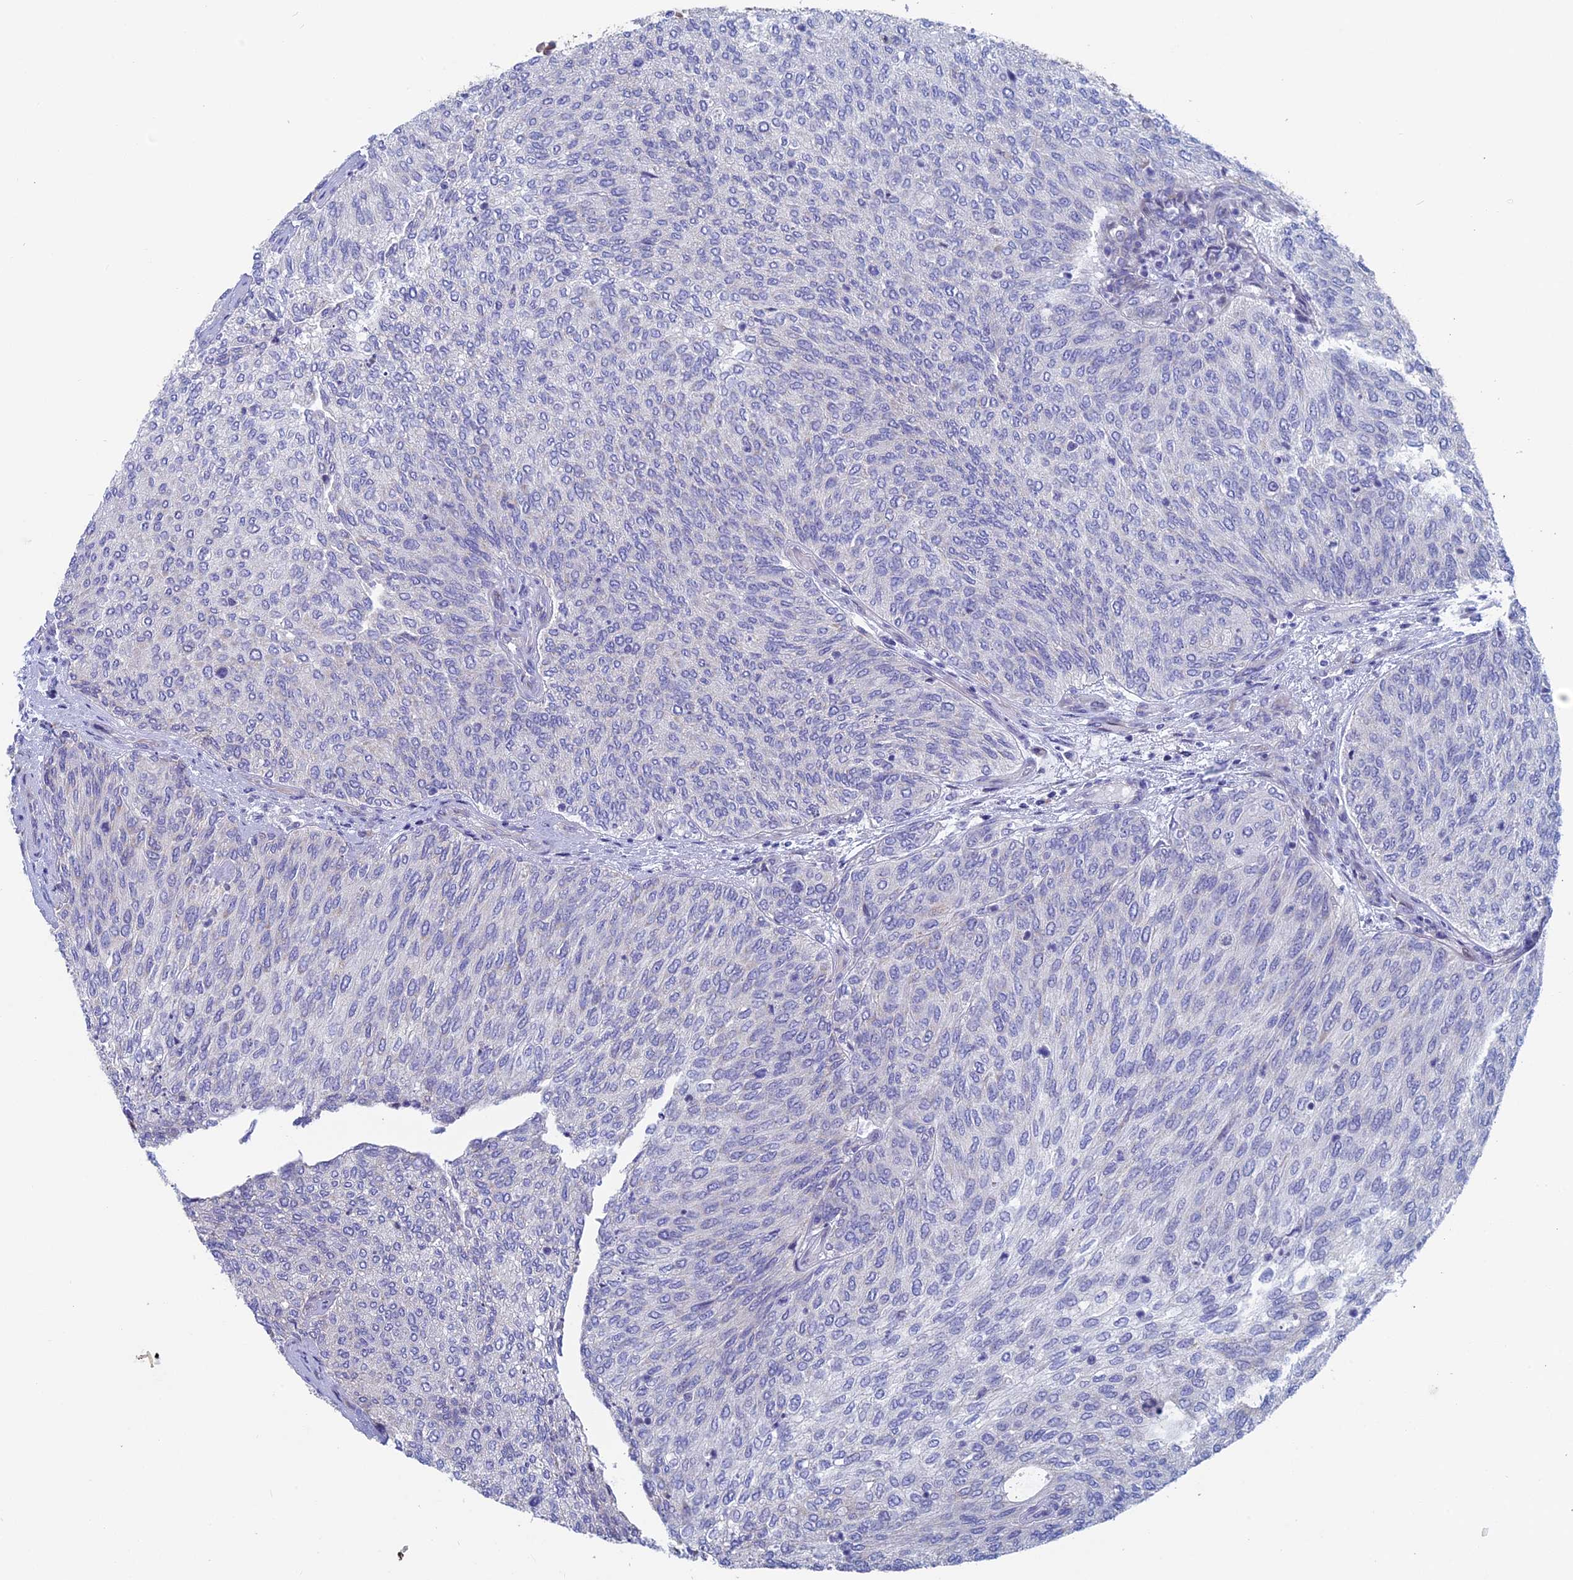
{"staining": {"intensity": "negative", "quantity": "none", "location": "none"}, "tissue": "urothelial cancer", "cell_type": "Tumor cells", "image_type": "cancer", "snomed": [{"axis": "morphology", "description": "Urothelial carcinoma, Low grade"}, {"axis": "topography", "description": "Urinary bladder"}], "caption": "Low-grade urothelial carcinoma was stained to show a protein in brown. There is no significant positivity in tumor cells.", "gene": "NIBAN3", "patient": {"sex": "female", "age": 79}}